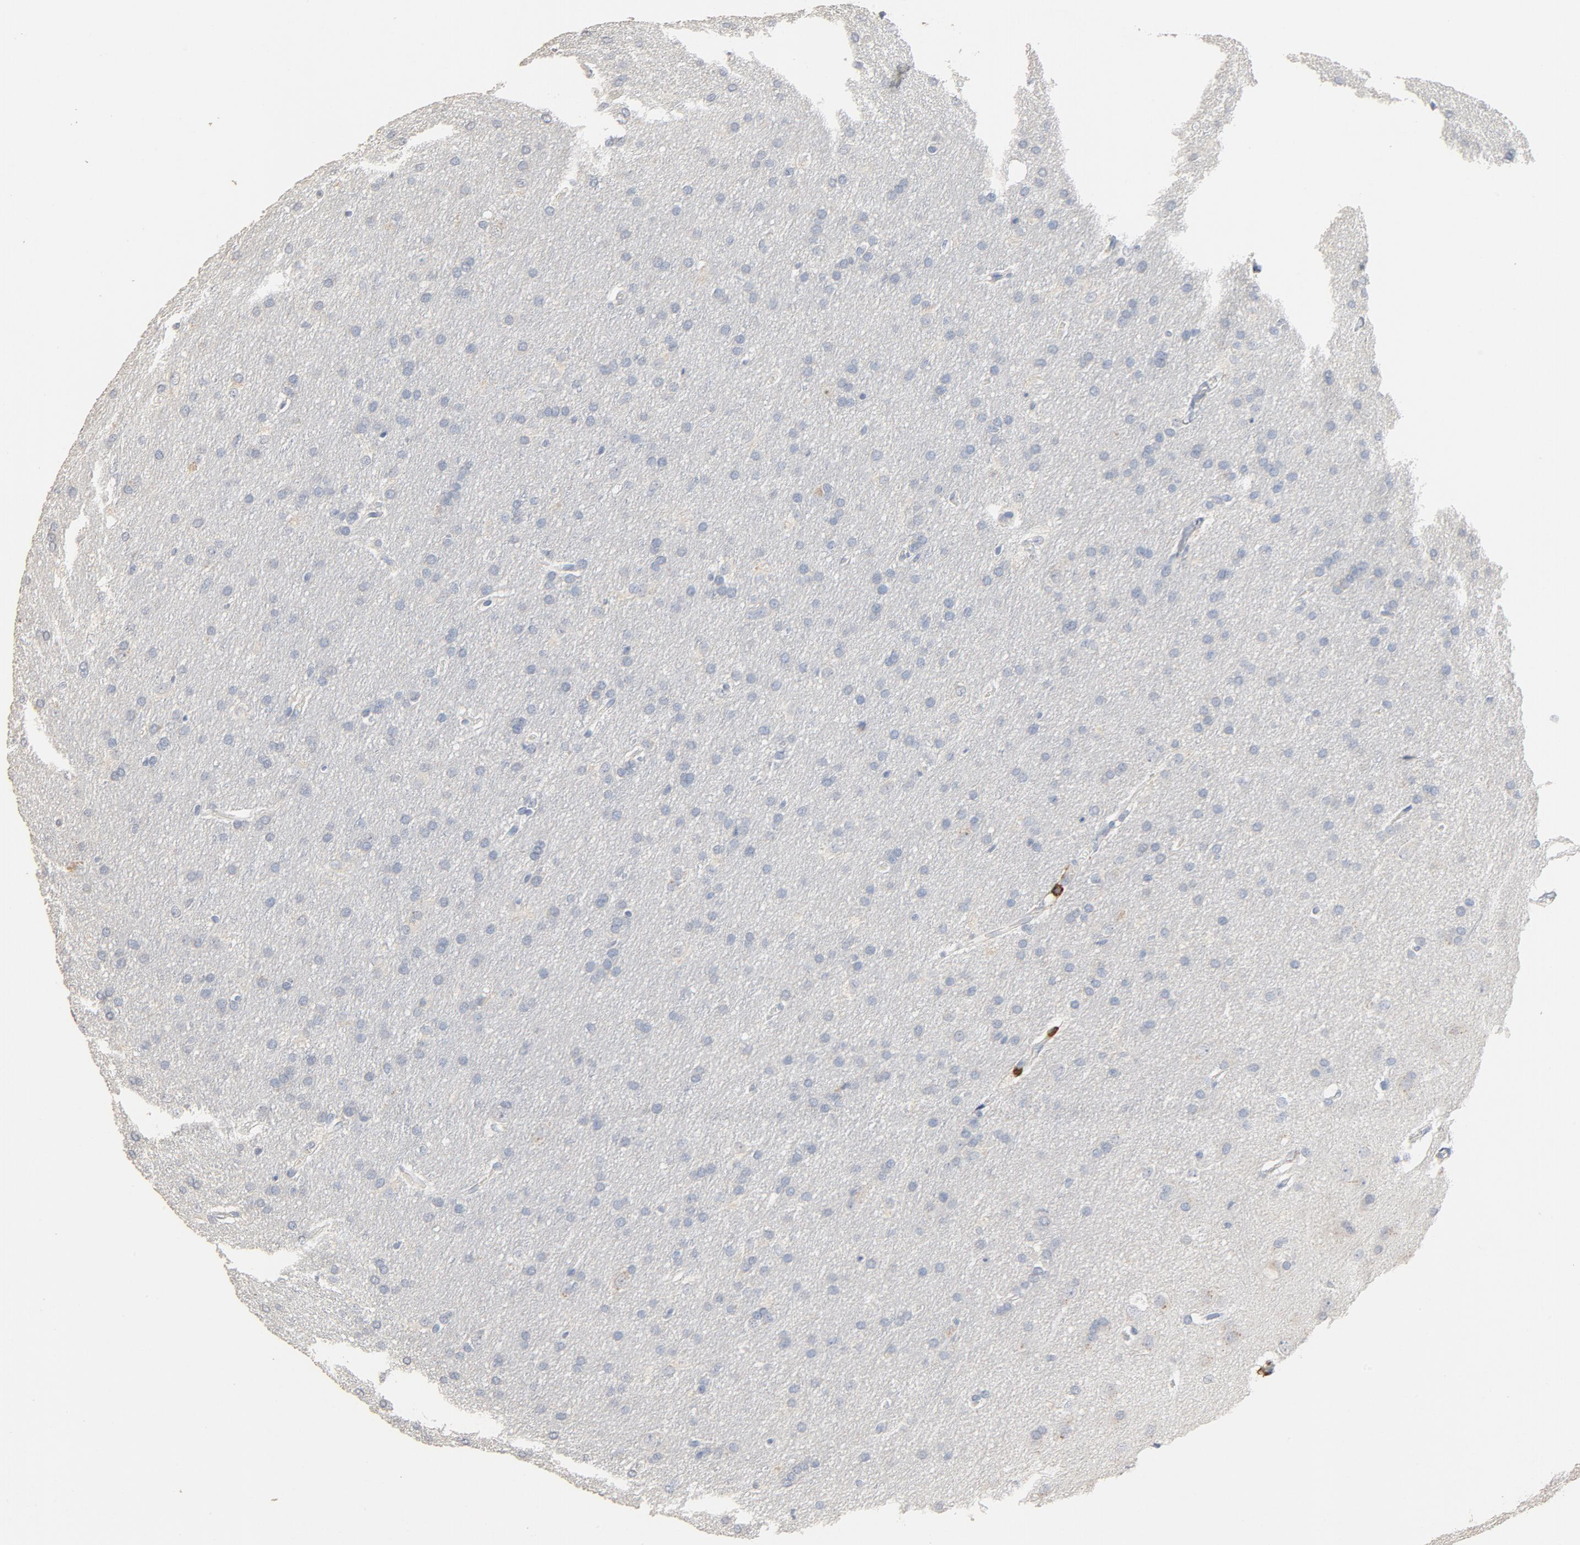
{"staining": {"intensity": "negative", "quantity": "none", "location": "none"}, "tissue": "glioma", "cell_type": "Tumor cells", "image_type": "cancer", "snomed": [{"axis": "morphology", "description": "Glioma, malignant, Low grade"}, {"axis": "topography", "description": "Brain"}], "caption": "Tumor cells show no significant protein expression in glioma.", "gene": "CD247", "patient": {"sex": "female", "age": 32}}